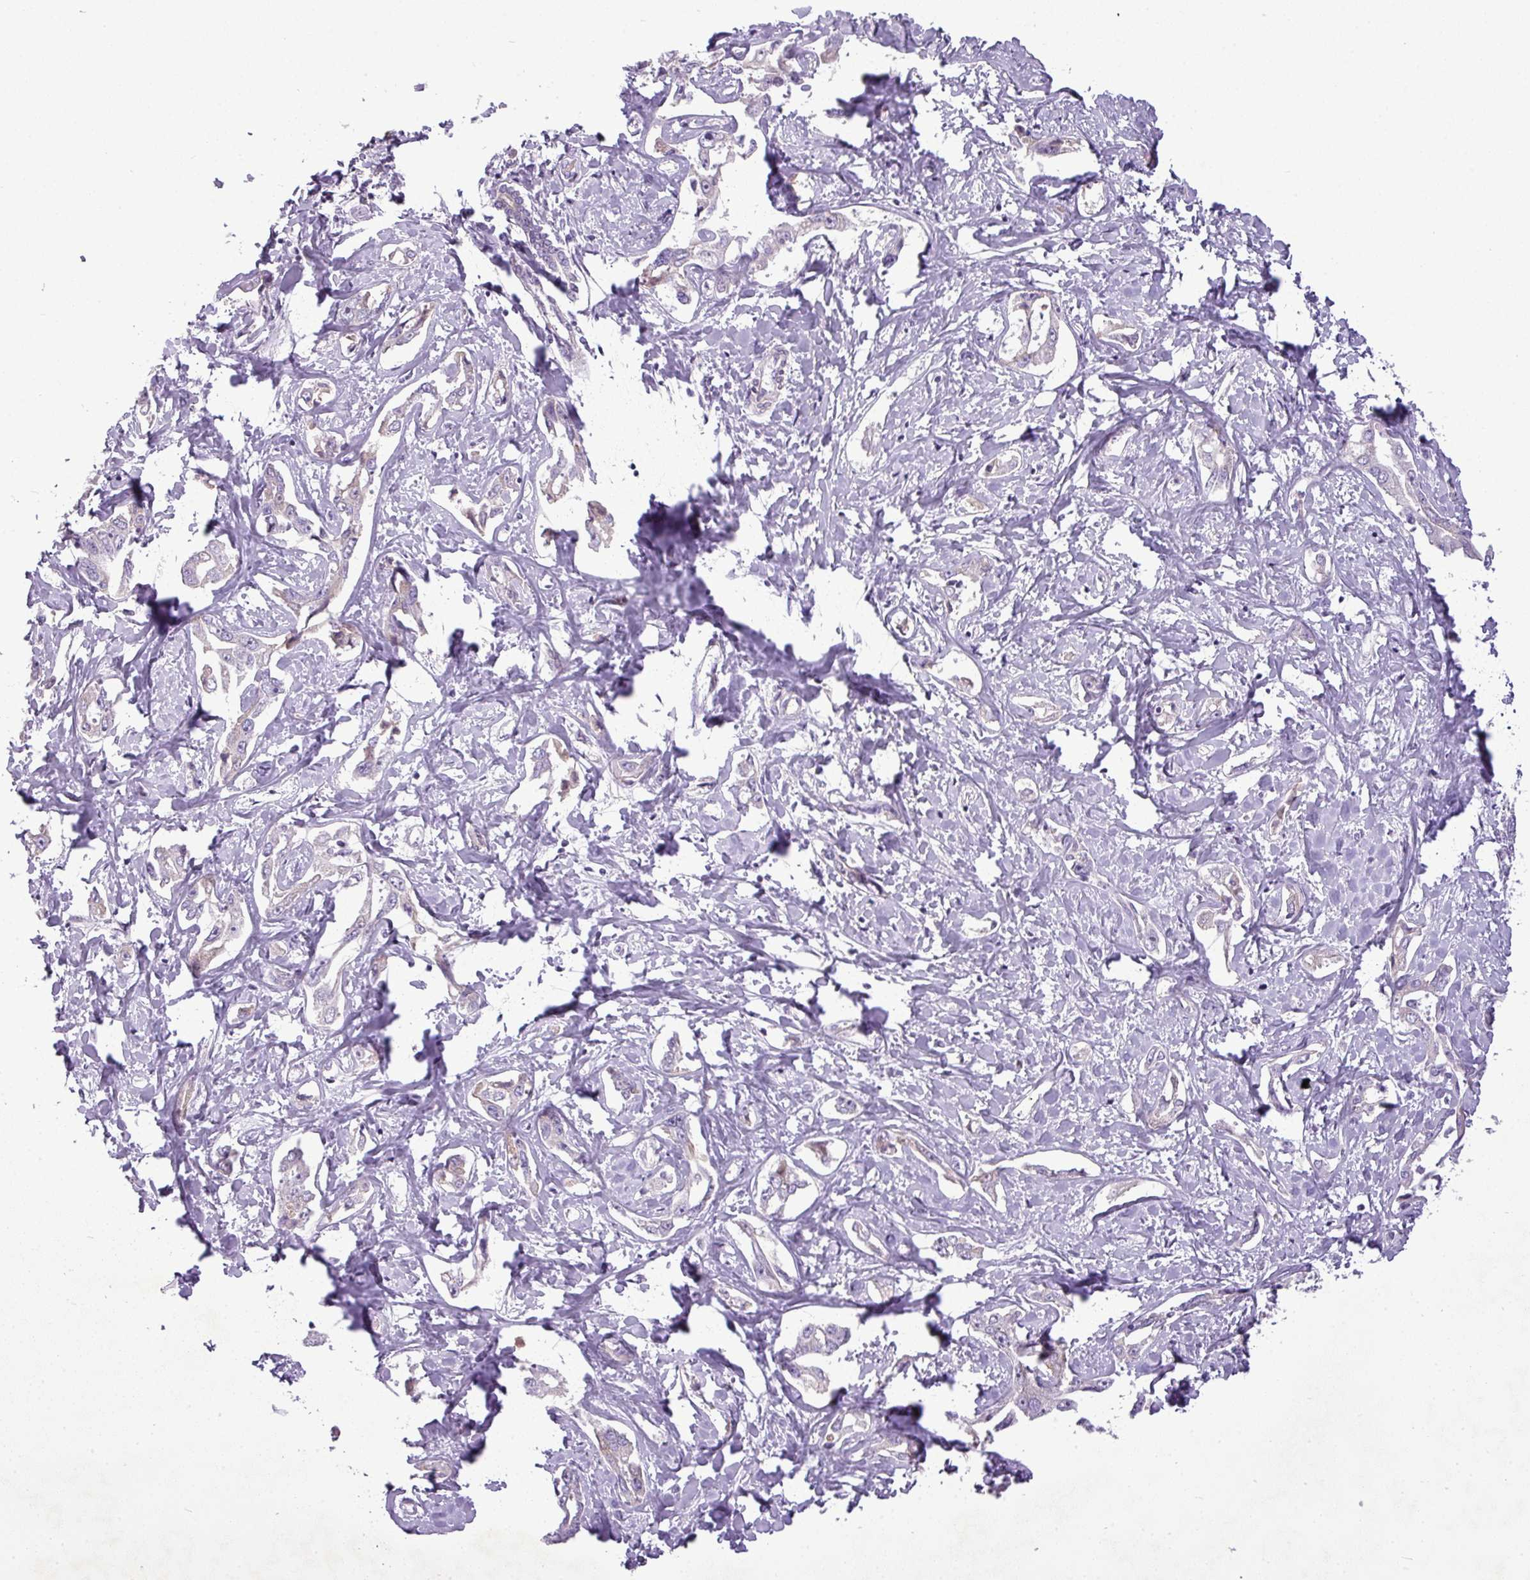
{"staining": {"intensity": "negative", "quantity": "none", "location": "none"}, "tissue": "liver cancer", "cell_type": "Tumor cells", "image_type": "cancer", "snomed": [{"axis": "morphology", "description": "Cholangiocarcinoma"}, {"axis": "topography", "description": "Liver"}], "caption": "Human liver cholangiocarcinoma stained for a protein using immunohistochemistry (IHC) reveals no staining in tumor cells.", "gene": "C4B", "patient": {"sex": "male", "age": 59}}